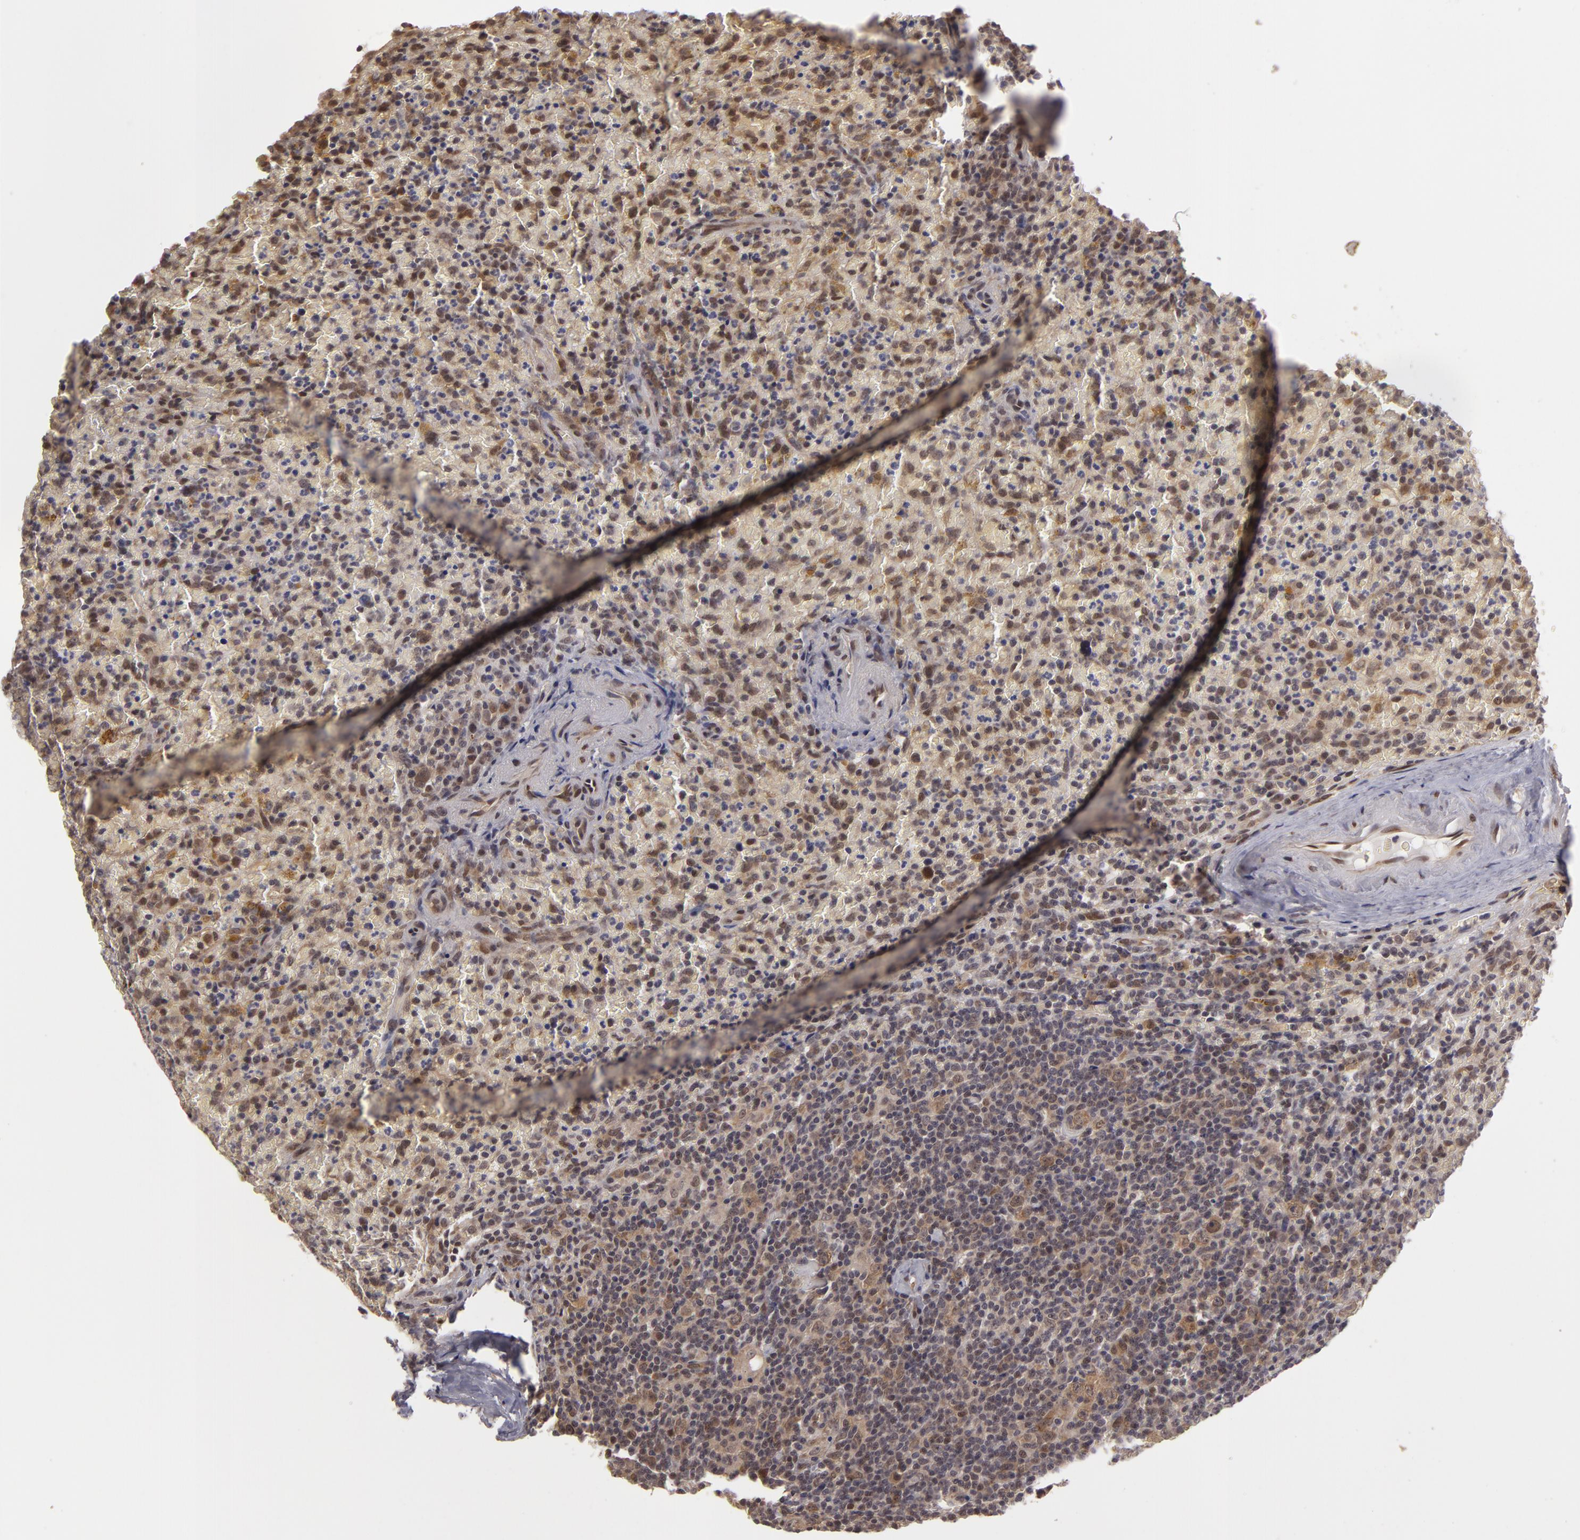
{"staining": {"intensity": "weak", "quantity": "<25%", "location": "nuclear"}, "tissue": "lymphoma", "cell_type": "Tumor cells", "image_type": "cancer", "snomed": [{"axis": "morphology", "description": "Malignant lymphoma, non-Hodgkin's type, High grade"}, {"axis": "topography", "description": "Spleen"}, {"axis": "topography", "description": "Lymph node"}], "caption": "An image of lymphoma stained for a protein shows no brown staining in tumor cells. Nuclei are stained in blue.", "gene": "ZNF133", "patient": {"sex": "female", "age": 70}}